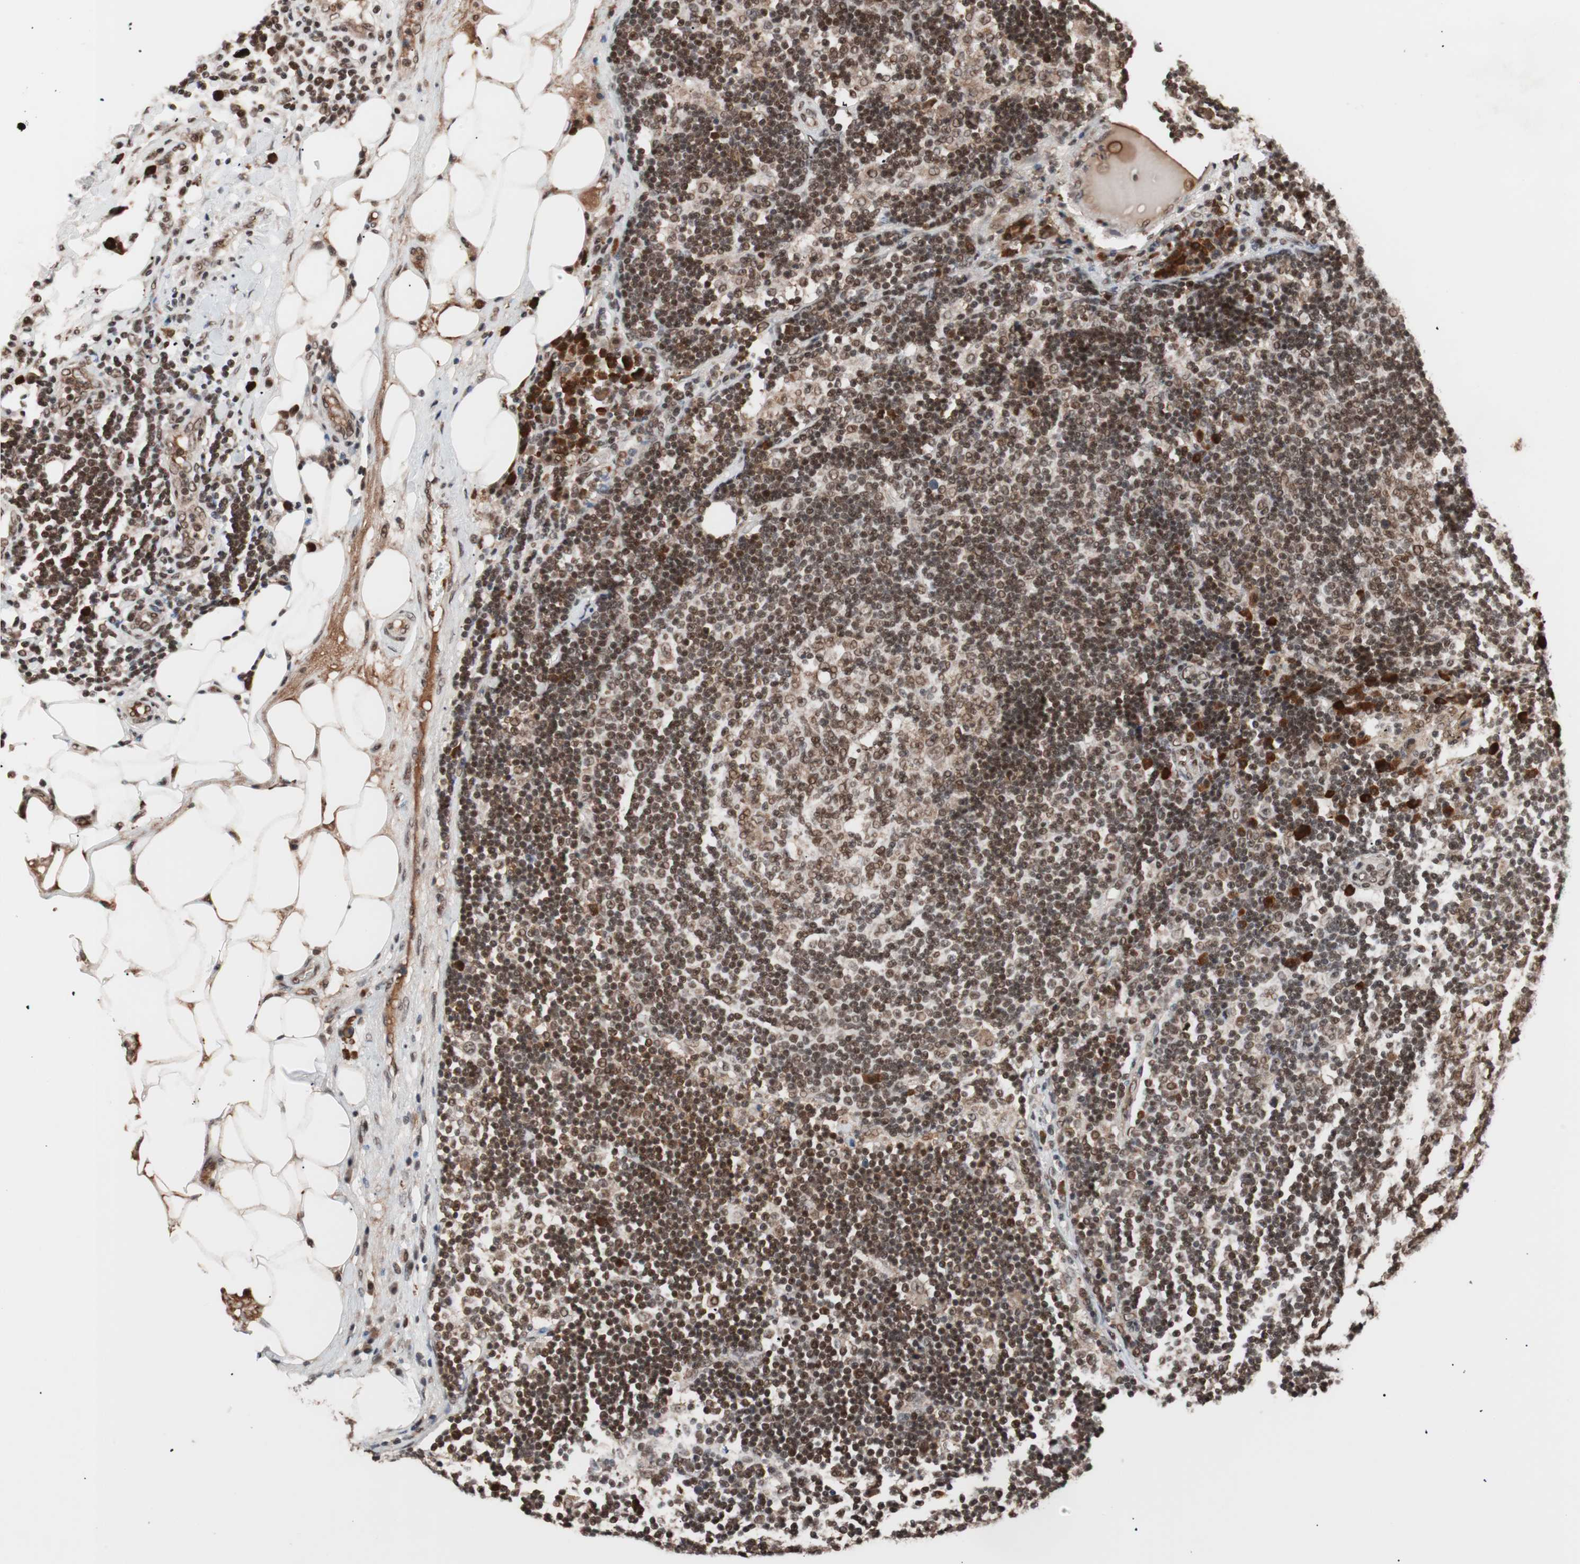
{"staining": {"intensity": "strong", "quantity": ">75%", "location": "cytoplasmic/membranous,nuclear"}, "tissue": "lymph node", "cell_type": "Germinal center cells", "image_type": "normal", "snomed": [{"axis": "morphology", "description": "Normal tissue, NOS"}, {"axis": "morphology", "description": "Squamous cell carcinoma, metastatic, NOS"}, {"axis": "topography", "description": "Lymph node"}], "caption": "Immunohistochemical staining of normal lymph node reveals high levels of strong cytoplasmic/membranous,nuclear positivity in about >75% of germinal center cells. (DAB (3,3'-diaminobenzidine) IHC, brown staining for protein, blue staining for nuclei).", "gene": "CHAMP1", "patient": {"sex": "female", "age": 53}}